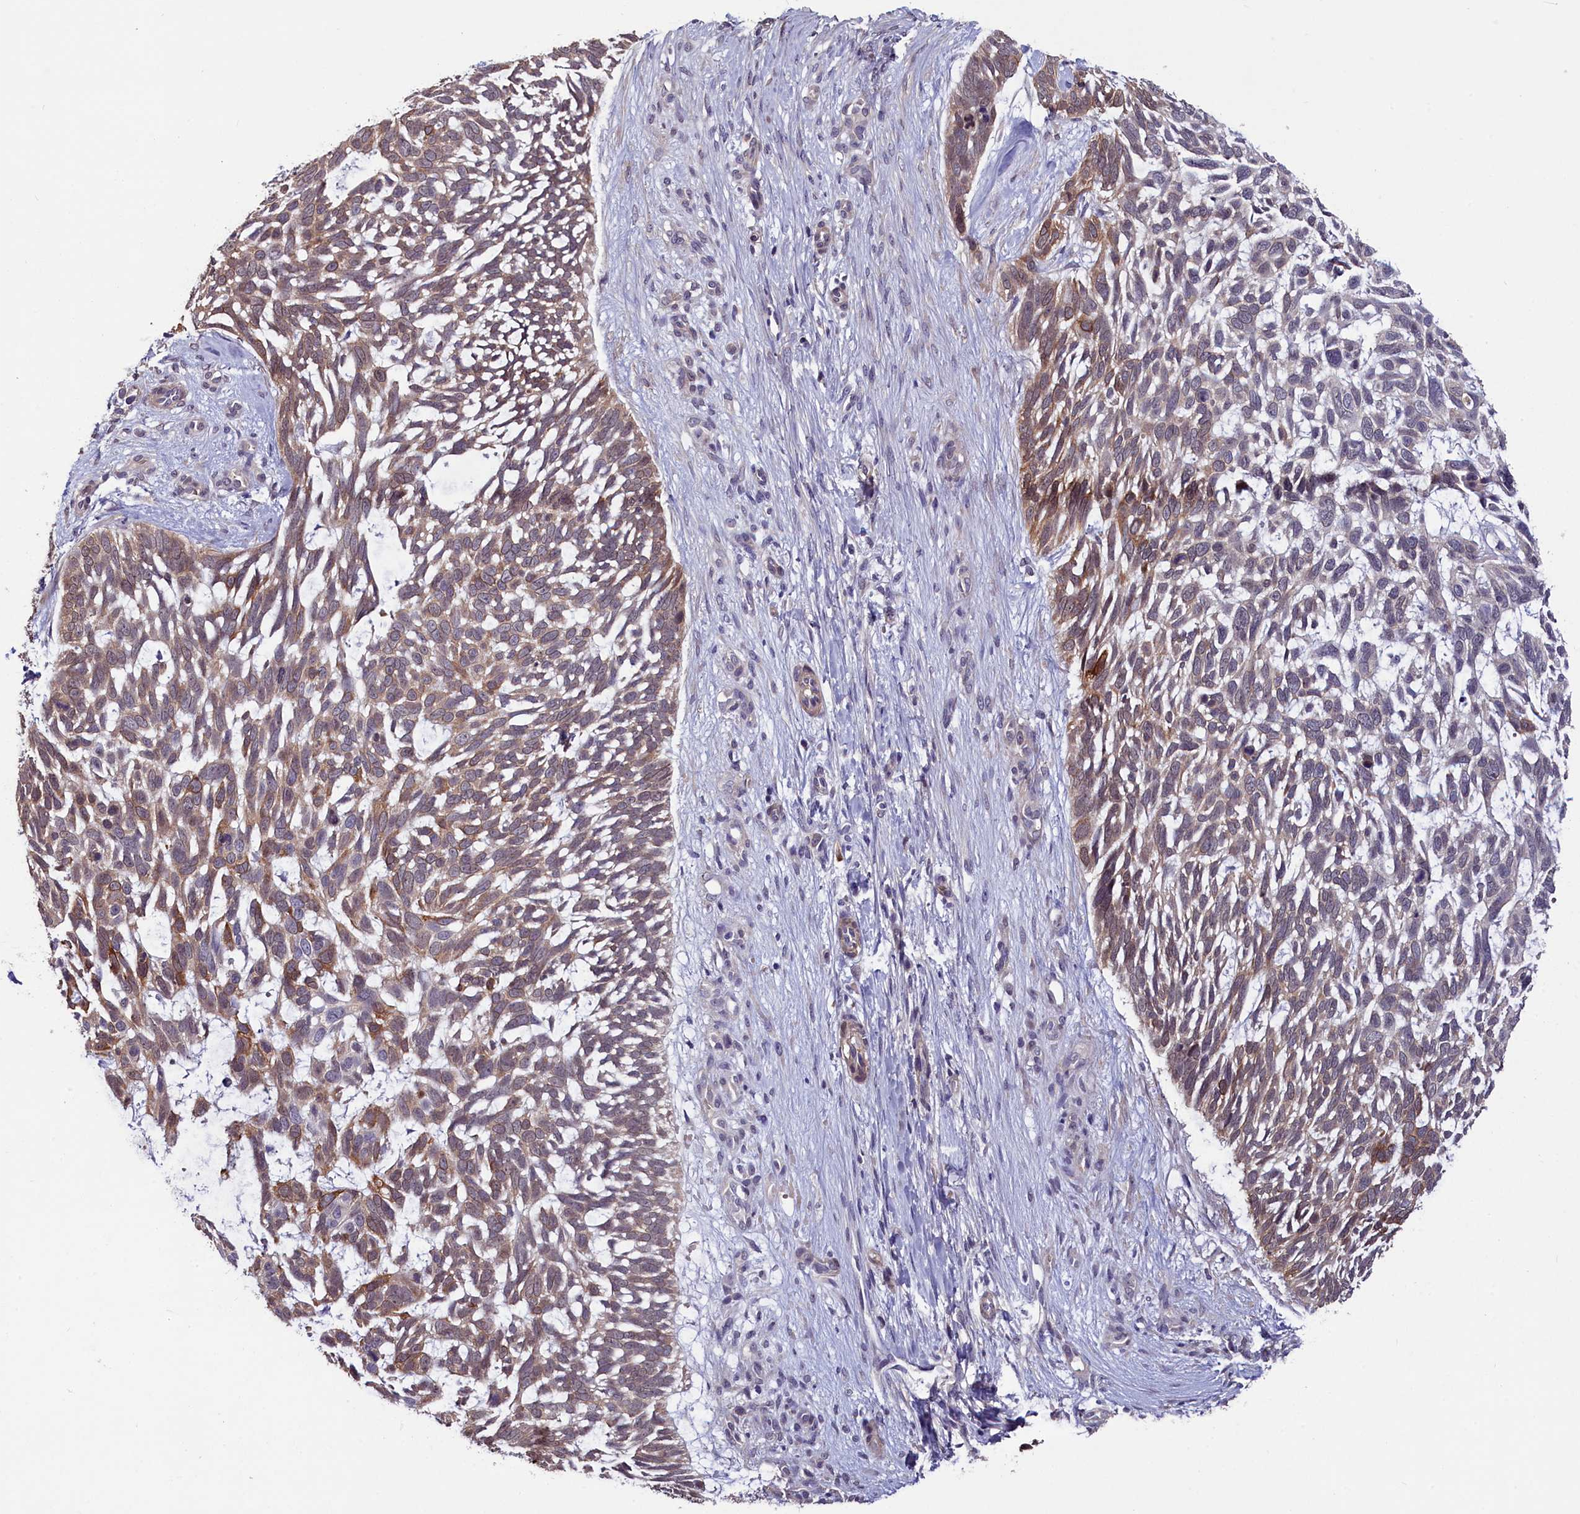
{"staining": {"intensity": "moderate", "quantity": "25%-75%", "location": "cytoplasmic/membranous"}, "tissue": "skin cancer", "cell_type": "Tumor cells", "image_type": "cancer", "snomed": [{"axis": "morphology", "description": "Basal cell carcinoma"}, {"axis": "topography", "description": "Skin"}], "caption": "This photomicrograph reveals IHC staining of human basal cell carcinoma (skin), with medium moderate cytoplasmic/membranous staining in about 25%-75% of tumor cells.", "gene": "SLC39A6", "patient": {"sex": "male", "age": 88}}